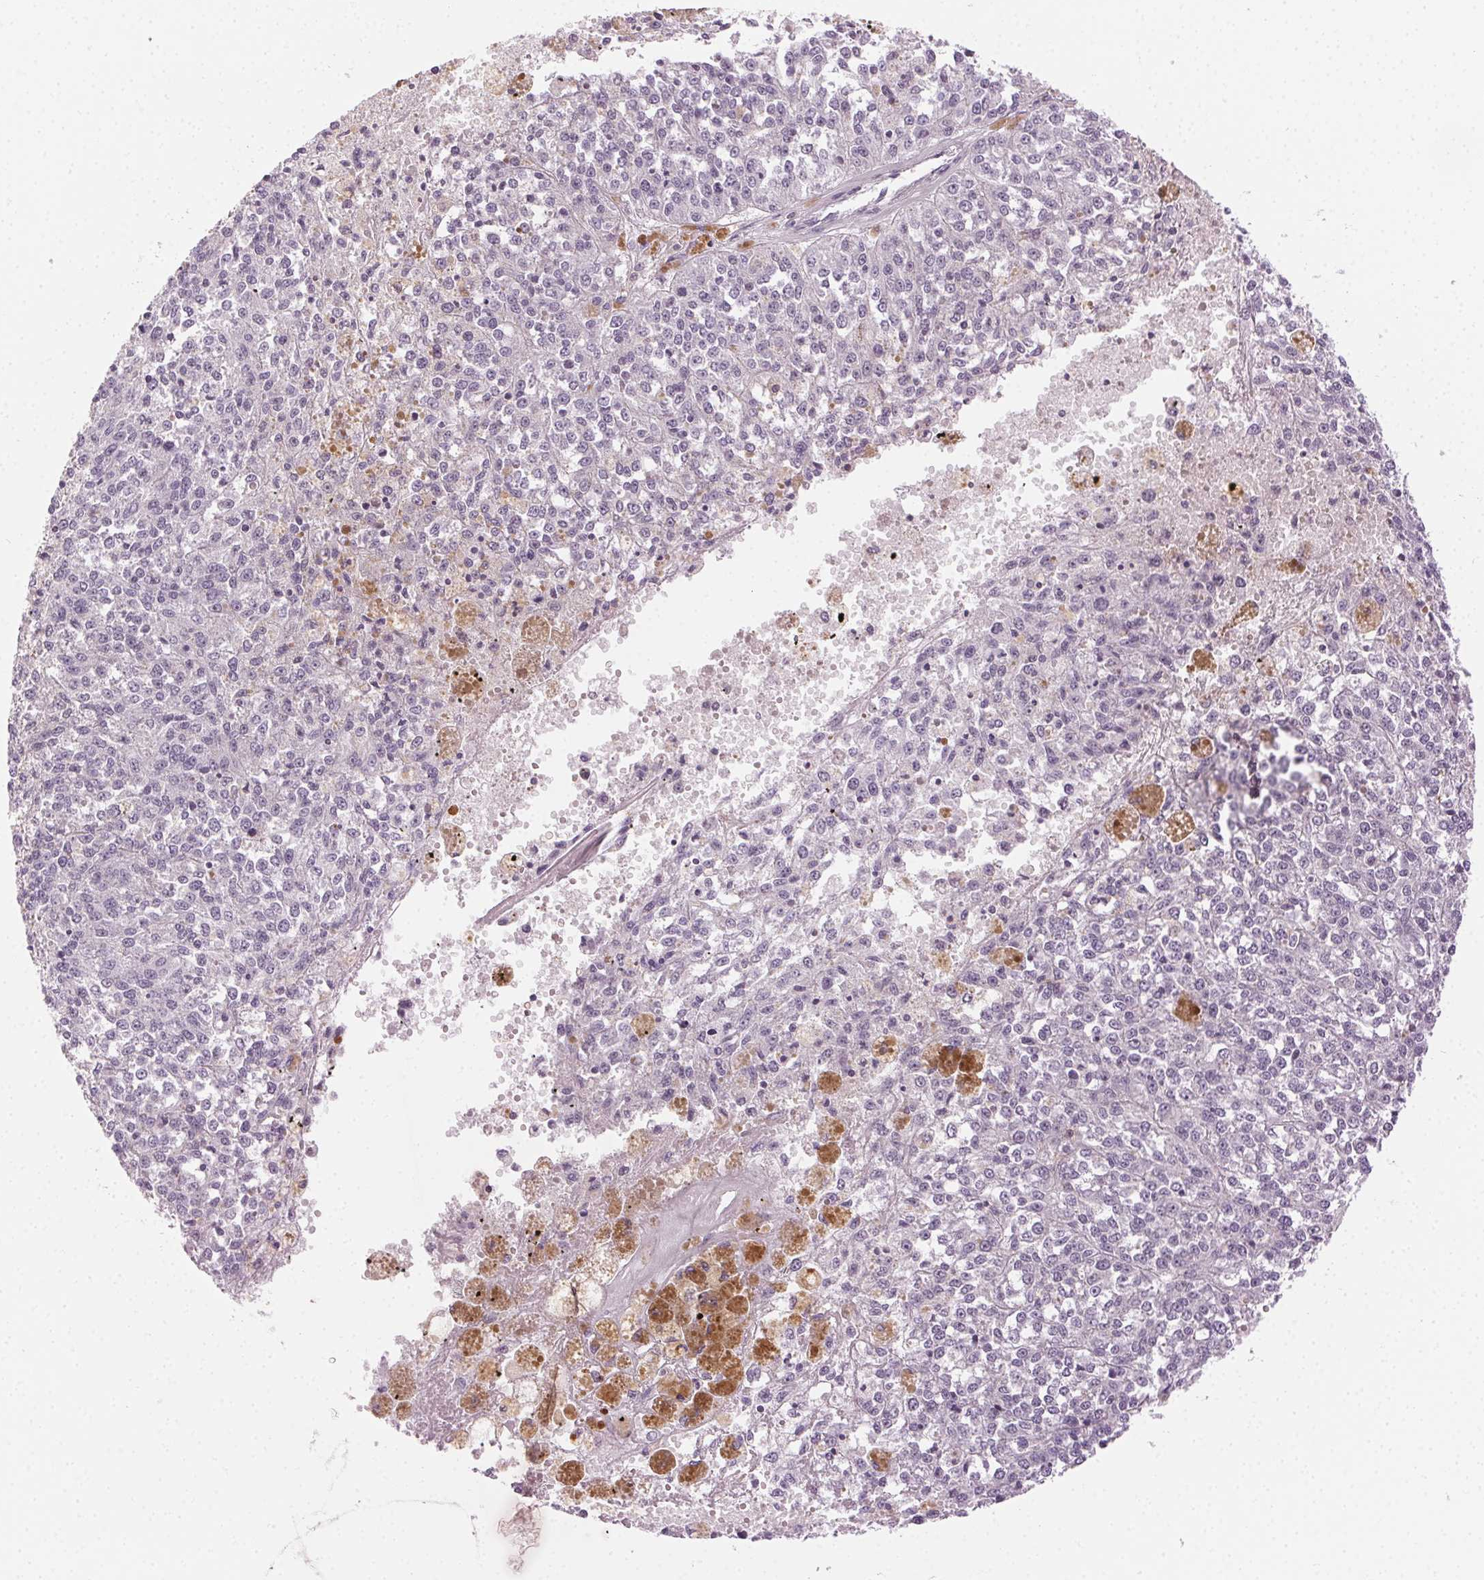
{"staining": {"intensity": "negative", "quantity": "none", "location": "none"}, "tissue": "melanoma", "cell_type": "Tumor cells", "image_type": "cancer", "snomed": [{"axis": "morphology", "description": "Malignant melanoma, Metastatic site"}, {"axis": "topography", "description": "Lymph node"}], "caption": "This is a histopathology image of immunohistochemistry (IHC) staining of malignant melanoma (metastatic site), which shows no positivity in tumor cells.", "gene": "AIF1L", "patient": {"sex": "female", "age": 64}}